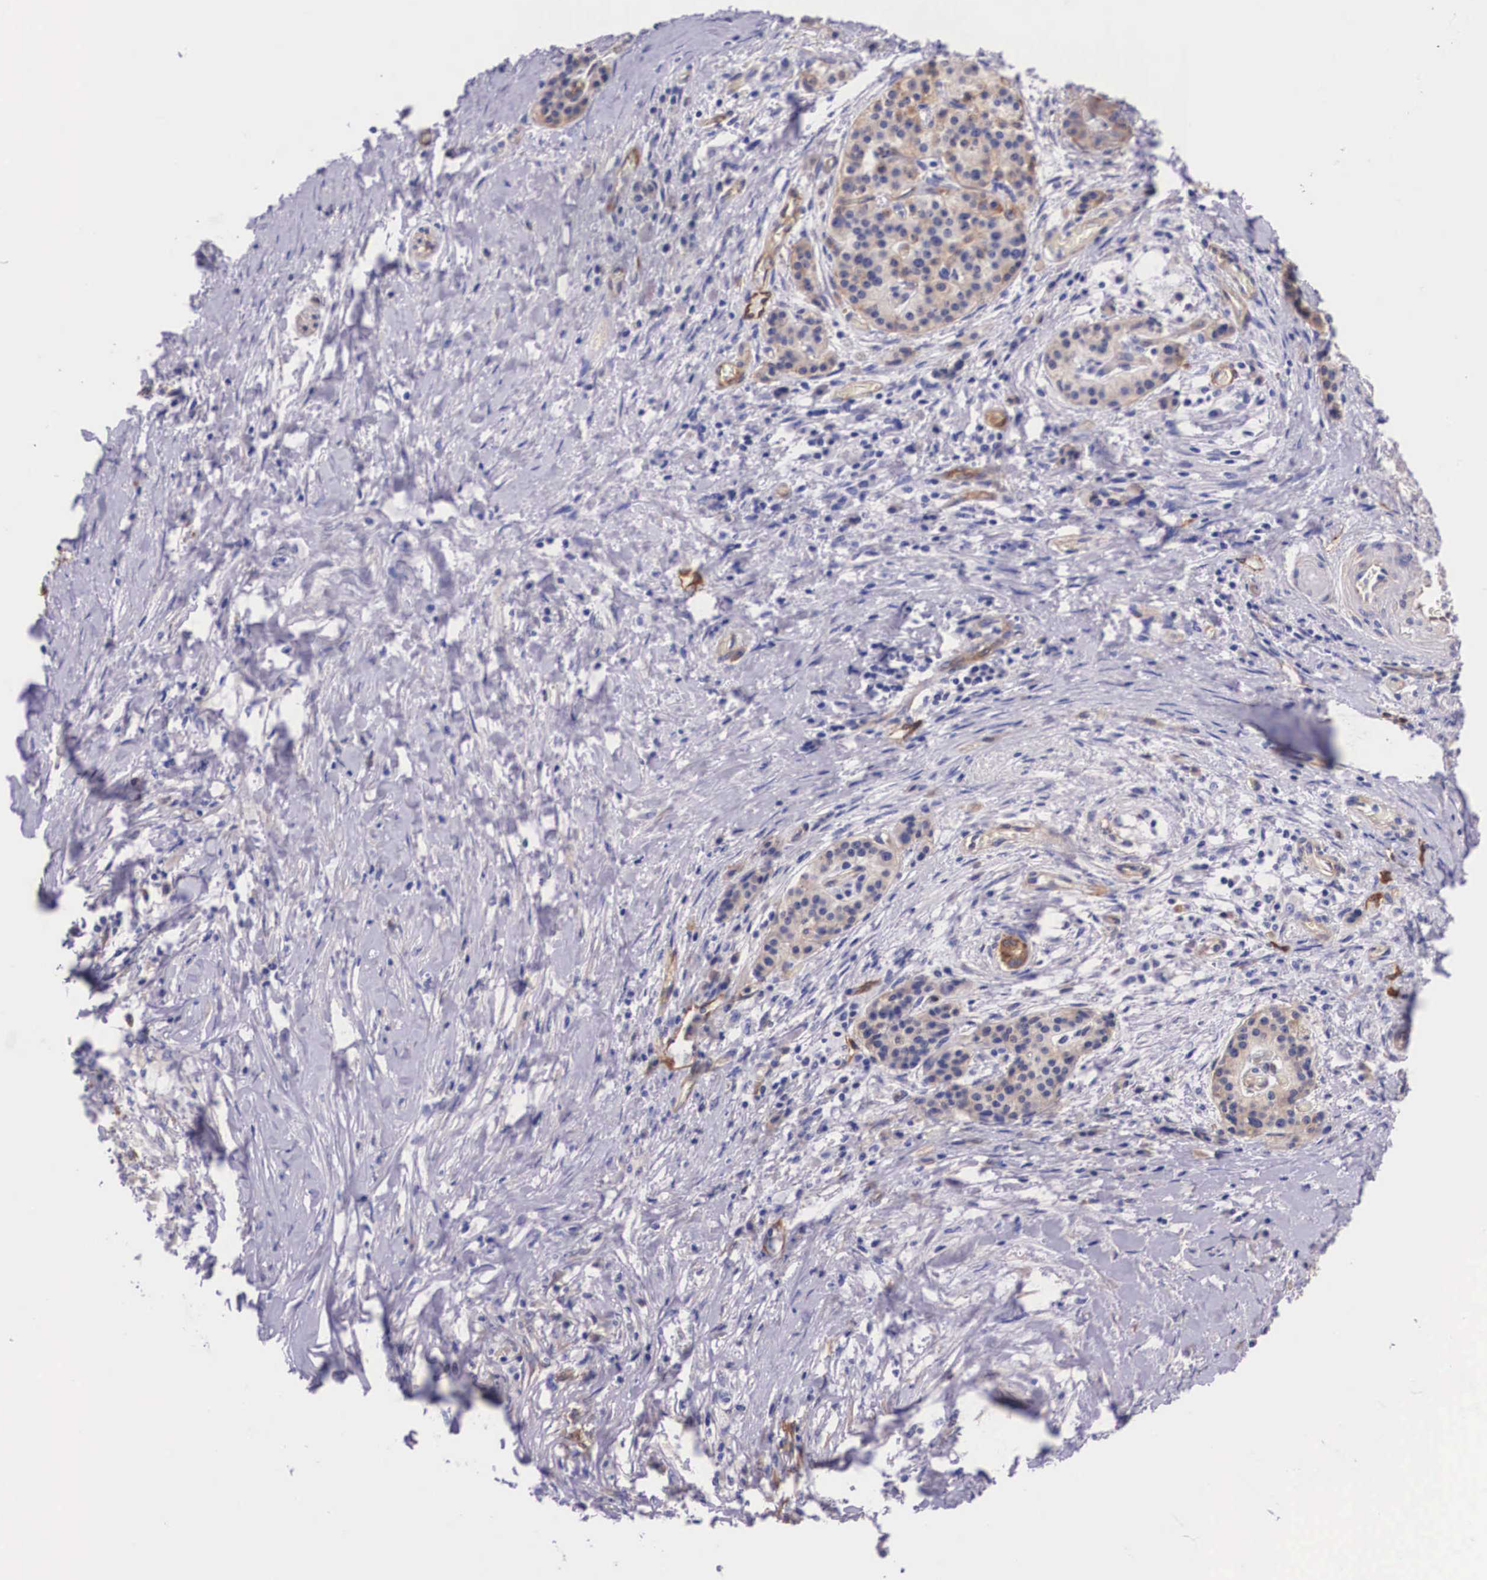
{"staining": {"intensity": "weak", "quantity": "<25%", "location": "cytoplasmic/membranous"}, "tissue": "pancreatic cancer", "cell_type": "Tumor cells", "image_type": "cancer", "snomed": [{"axis": "morphology", "description": "Adenocarcinoma, NOS"}, {"axis": "topography", "description": "Pancreas"}], "caption": "The immunohistochemistry histopathology image has no significant staining in tumor cells of pancreatic cancer (adenocarcinoma) tissue.", "gene": "BCAR1", "patient": {"sex": "female", "age": 64}}